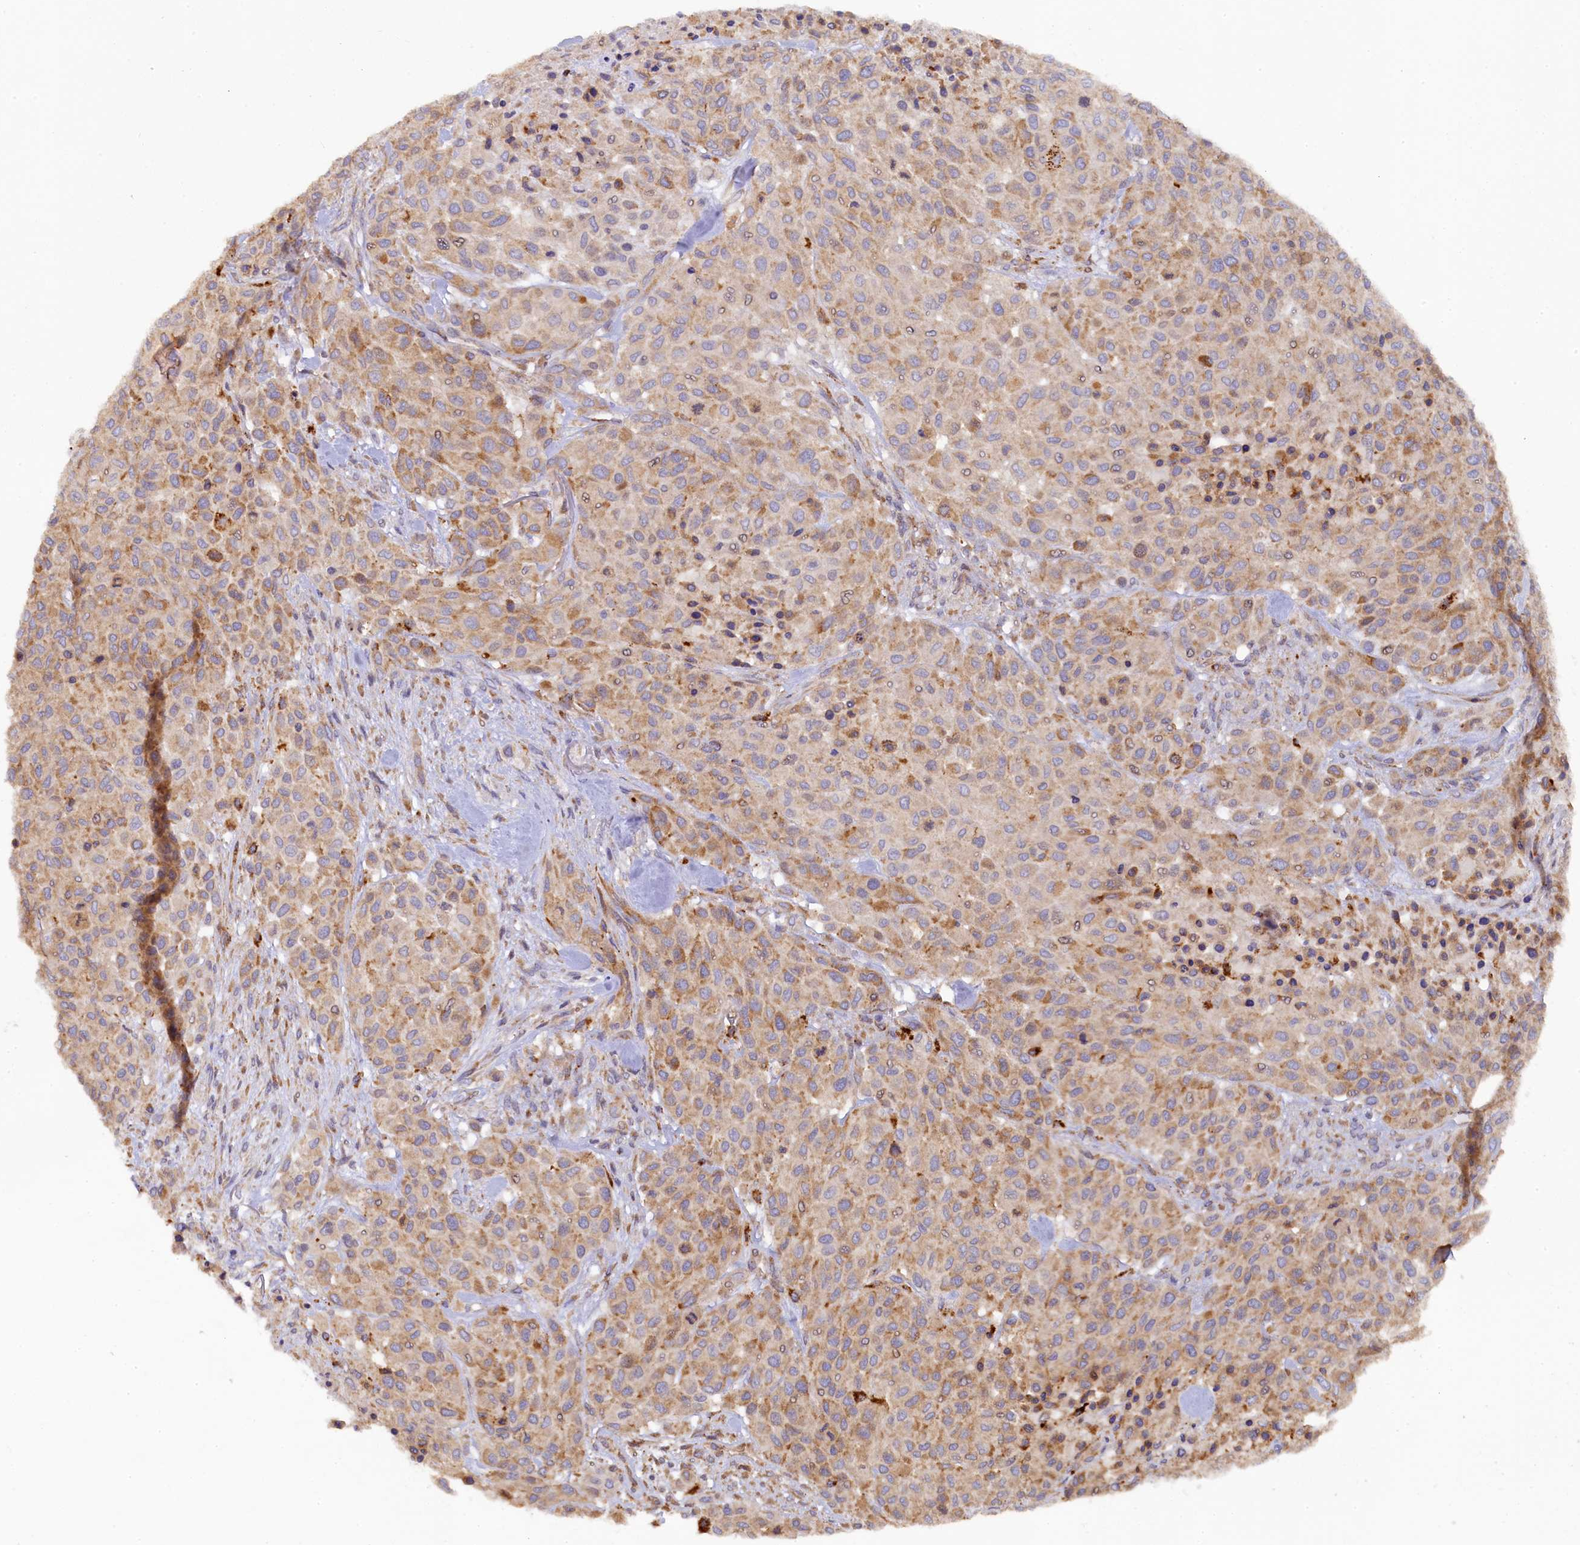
{"staining": {"intensity": "moderate", "quantity": "25%-75%", "location": "cytoplasmic/membranous"}, "tissue": "melanoma", "cell_type": "Tumor cells", "image_type": "cancer", "snomed": [{"axis": "morphology", "description": "Malignant melanoma, Metastatic site"}, {"axis": "topography", "description": "Skin"}], "caption": "Melanoma stained with a brown dye shows moderate cytoplasmic/membranous positive expression in approximately 25%-75% of tumor cells.", "gene": "POGLUT3", "patient": {"sex": "female", "age": 81}}